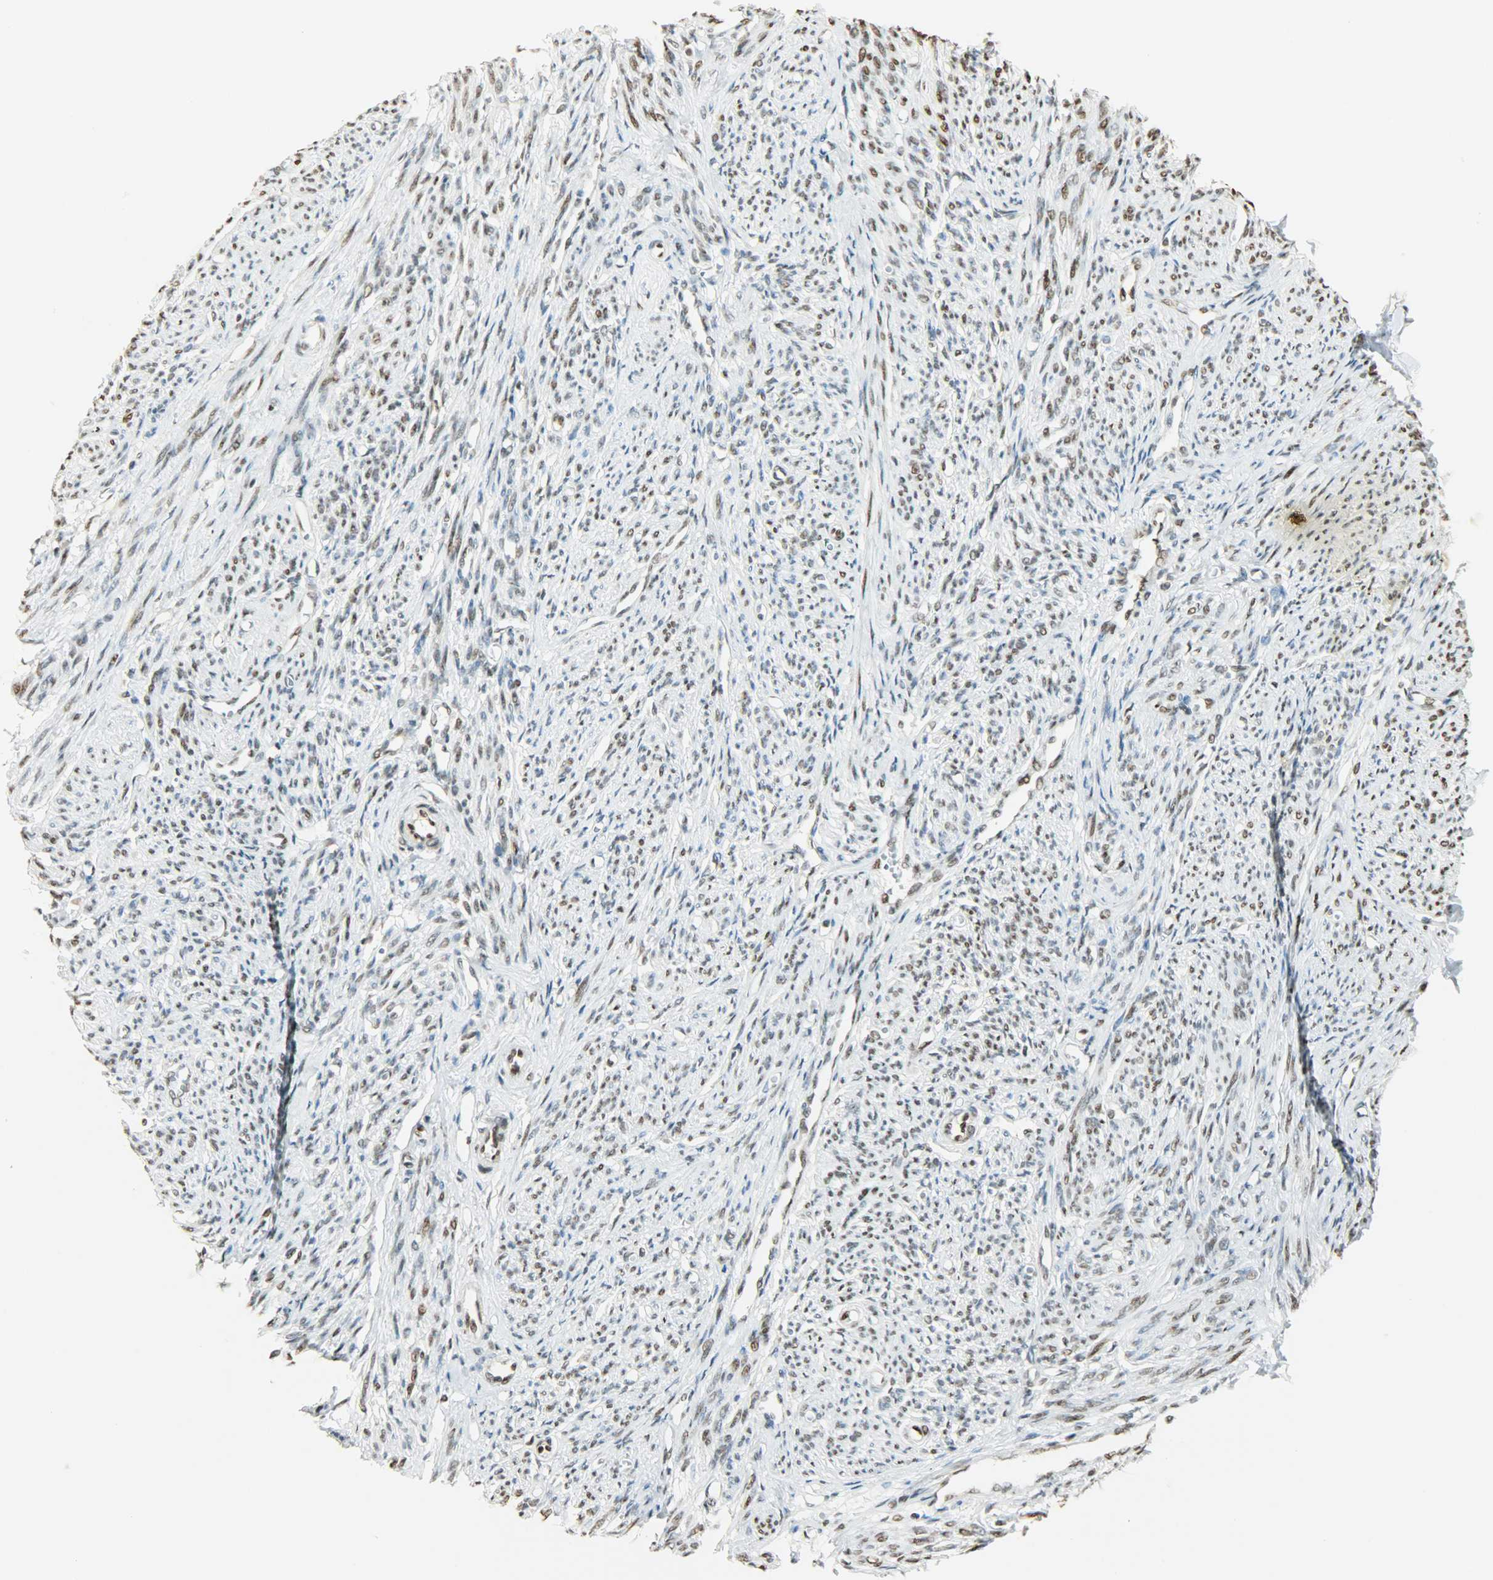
{"staining": {"intensity": "weak", "quantity": "<25%", "location": "nuclear"}, "tissue": "smooth muscle", "cell_type": "Smooth muscle cells", "image_type": "normal", "snomed": [{"axis": "morphology", "description": "Normal tissue, NOS"}, {"axis": "topography", "description": "Smooth muscle"}], "caption": "This histopathology image is of benign smooth muscle stained with immunohistochemistry (IHC) to label a protein in brown with the nuclei are counter-stained blue. There is no expression in smooth muscle cells. Nuclei are stained in blue.", "gene": "MYEF2", "patient": {"sex": "female", "age": 65}}